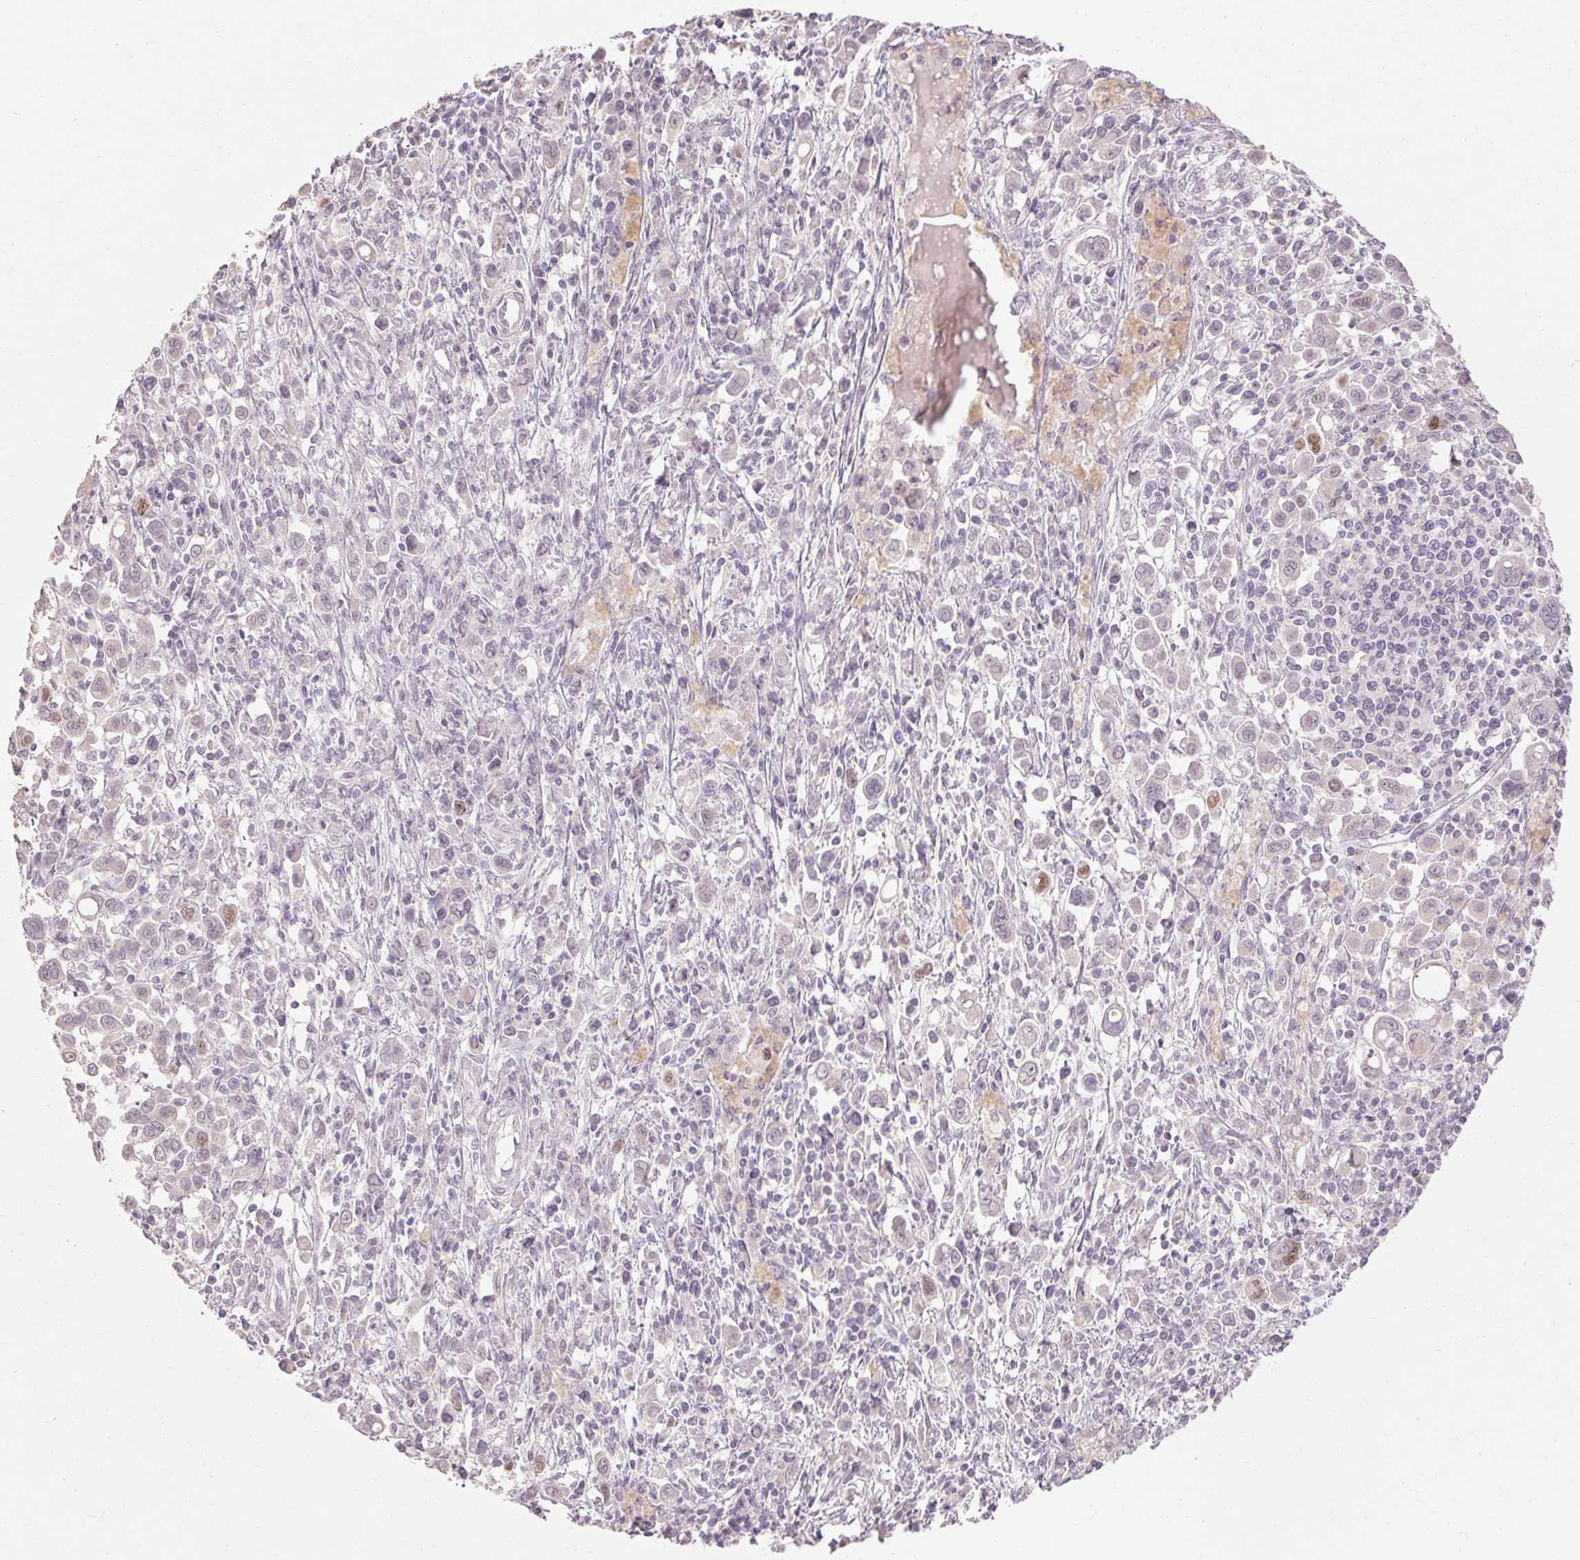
{"staining": {"intensity": "moderate", "quantity": "<25%", "location": "nuclear"}, "tissue": "stomach cancer", "cell_type": "Tumor cells", "image_type": "cancer", "snomed": [{"axis": "morphology", "description": "Adenocarcinoma, NOS"}, {"axis": "topography", "description": "Stomach, upper"}], "caption": "IHC histopathology image of neoplastic tissue: adenocarcinoma (stomach) stained using immunohistochemistry (IHC) shows low levels of moderate protein expression localized specifically in the nuclear of tumor cells, appearing as a nuclear brown color.", "gene": "SKP2", "patient": {"sex": "male", "age": 75}}